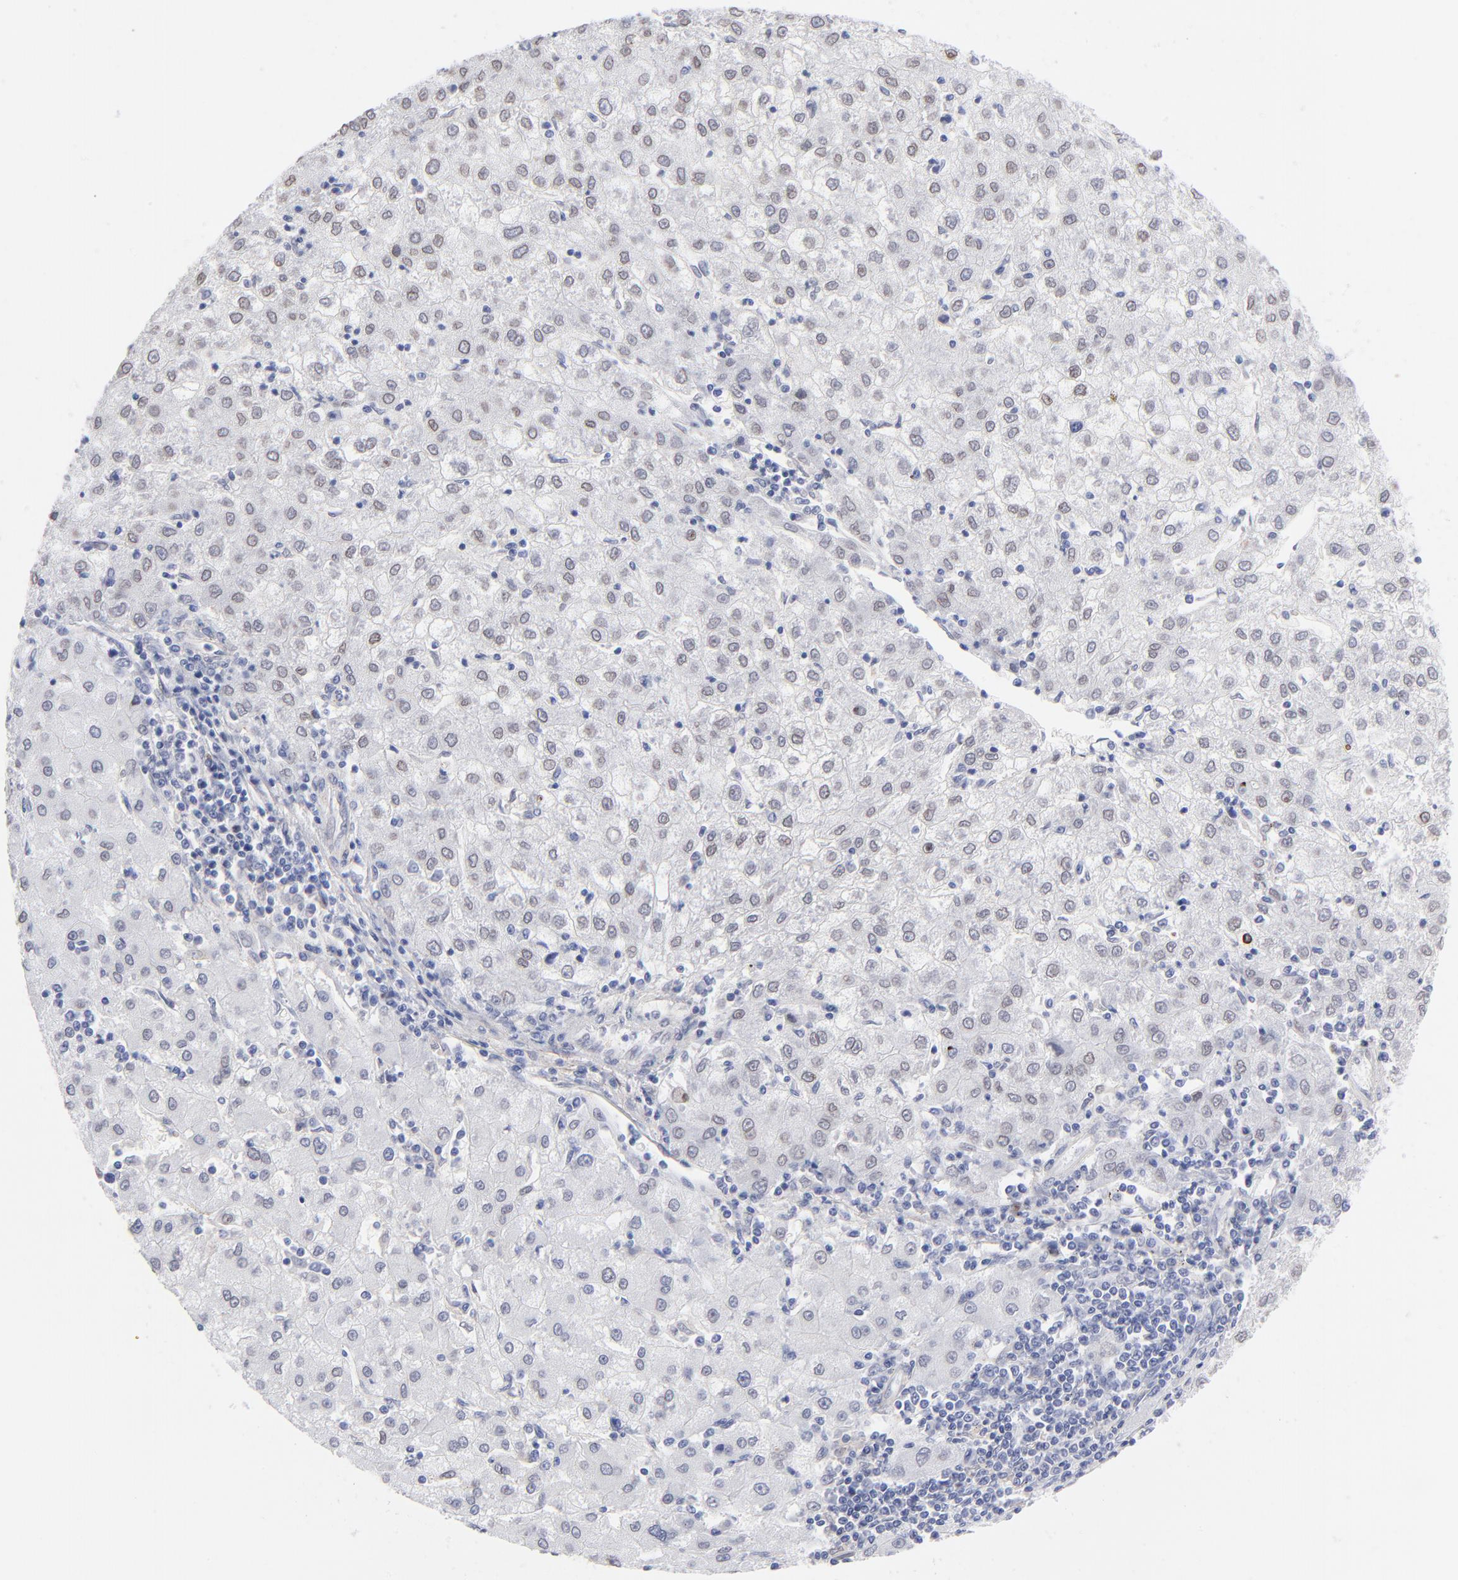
{"staining": {"intensity": "moderate", "quantity": "<25%", "location": "cytoplasmic/membranous,nuclear"}, "tissue": "liver cancer", "cell_type": "Tumor cells", "image_type": "cancer", "snomed": [{"axis": "morphology", "description": "Carcinoma, Hepatocellular, NOS"}, {"axis": "topography", "description": "Liver"}], "caption": "Immunohistochemical staining of human liver cancer (hepatocellular carcinoma) exhibits low levels of moderate cytoplasmic/membranous and nuclear protein expression in about <25% of tumor cells.", "gene": "PDGFRB", "patient": {"sex": "male", "age": 72}}